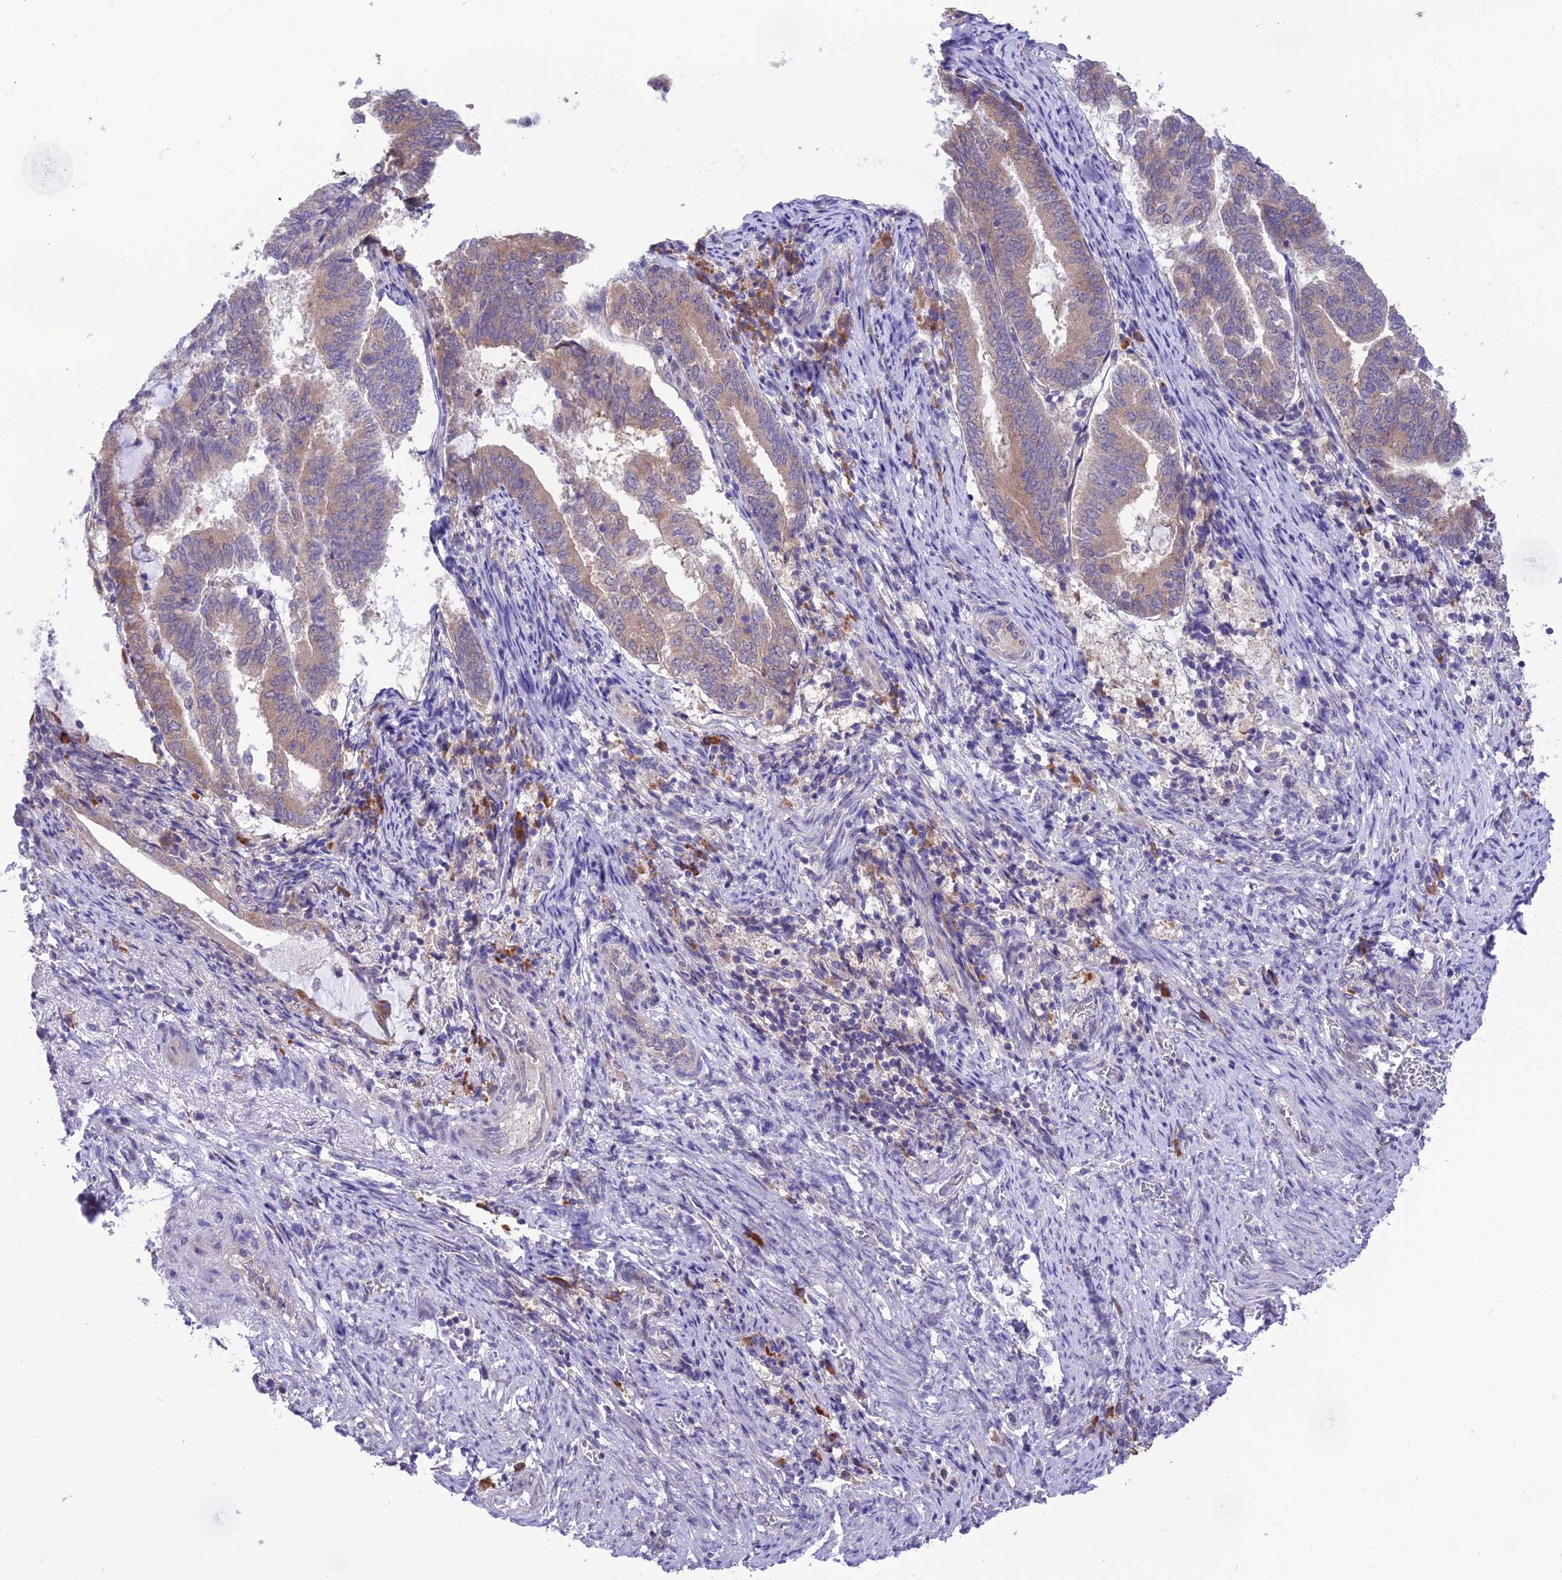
{"staining": {"intensity": "weak", "quantity": "25%-75%", "location": "cytoplasmic/membranous"}, "tissue": "endometrial cancer", "cell_type": "Tumor cells", "image_type": "cancer", "snomed": [{"axis": "morphology", "description": "Adenocarcinoma, NOS"}, {"axis": "topography", "description": "Endometrium"}], "caption": "A high-resolution micrograph shows IHC staining of endometrial cancer (adenocarcinoma), which demonstrates weak cytoplasmic/membranous staining in about 25%-75% of tumor cells.", "gene": "RNF126", "patient": {"sex": "female", "age": 80}}